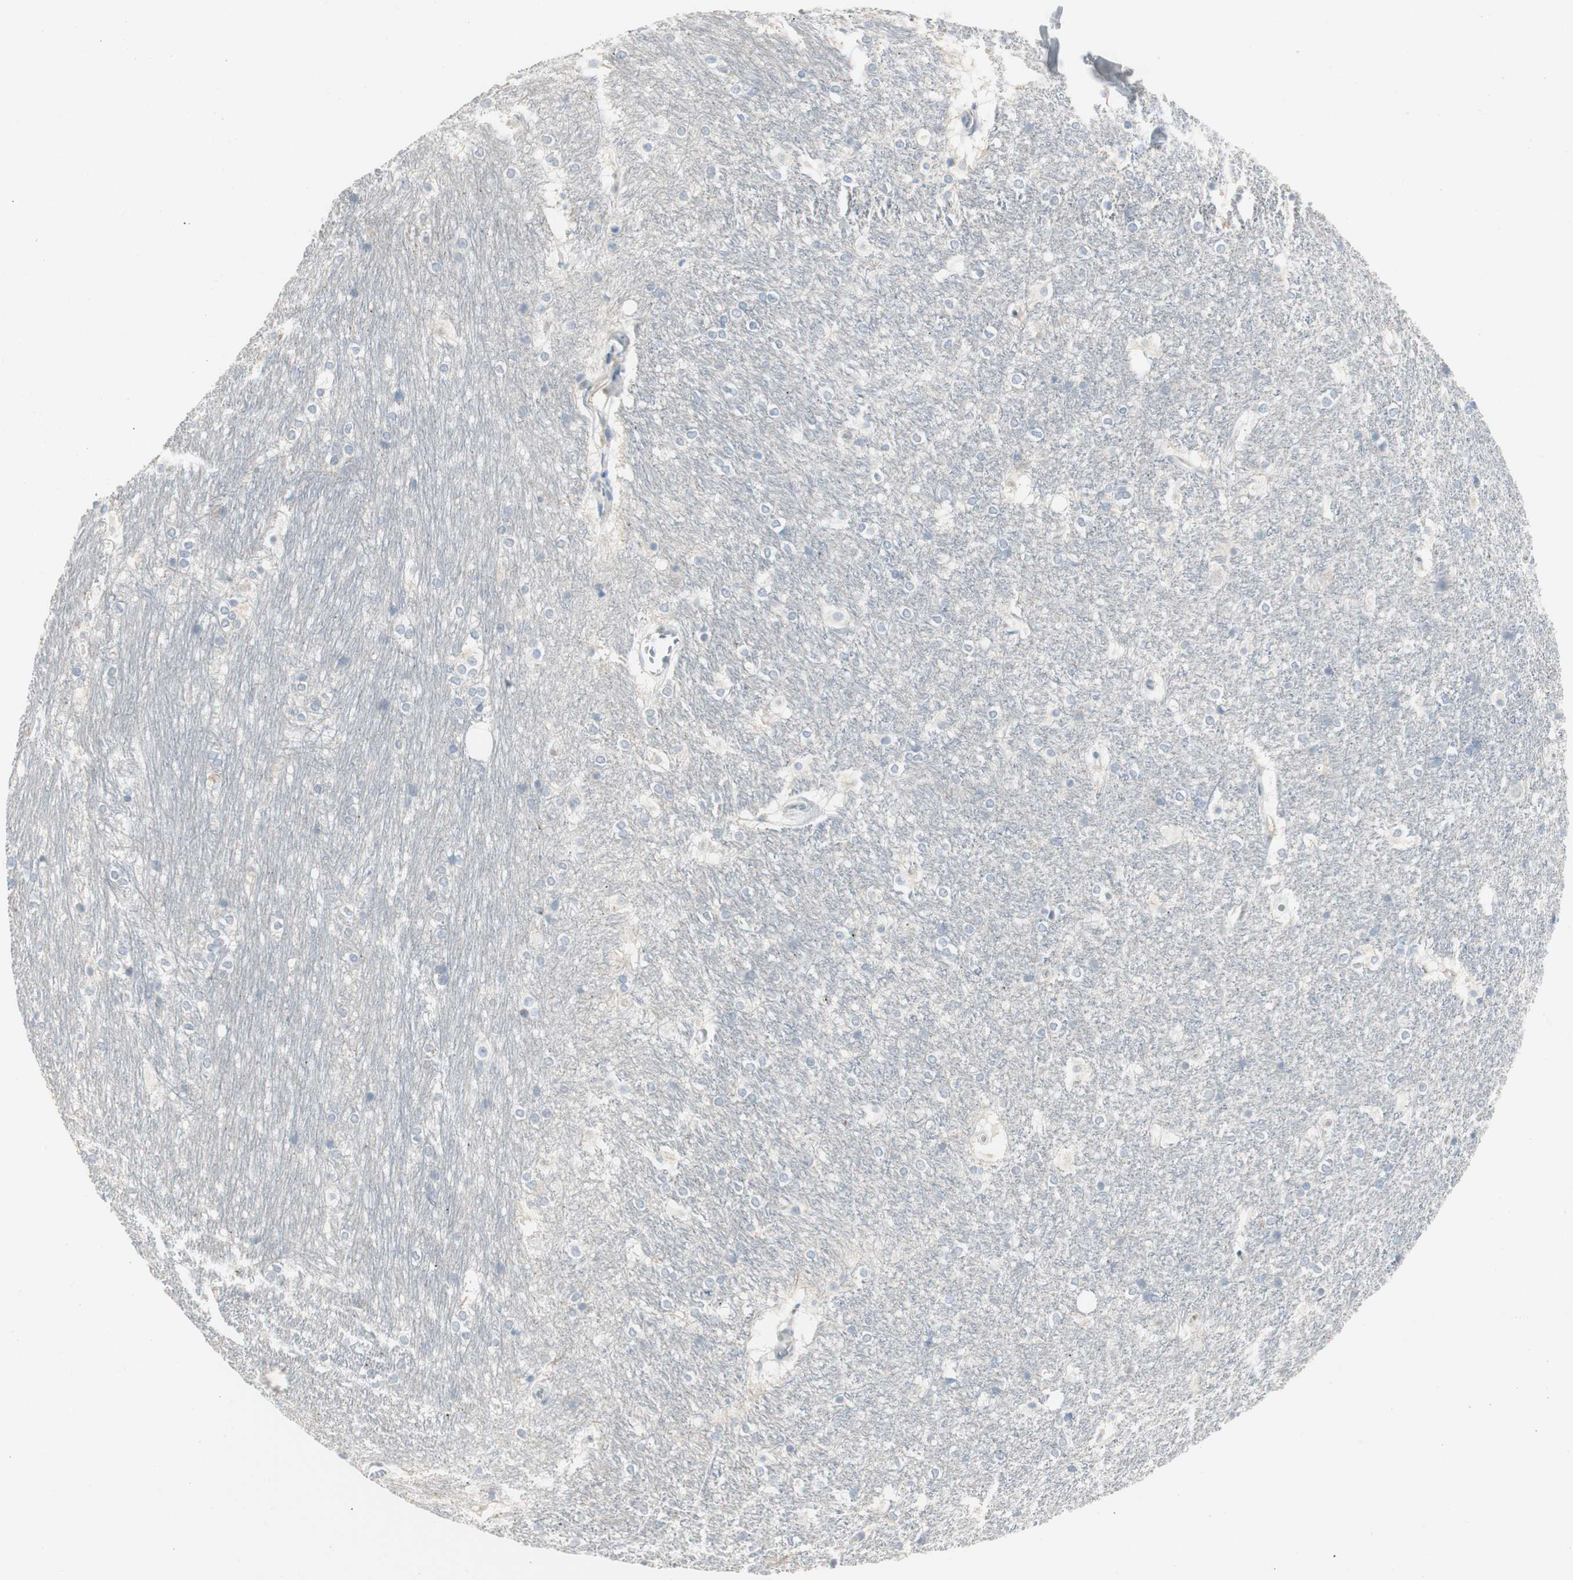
{"staining": {"intensity": "negative", "quantity": "none", "location": "none"}, "tissue": "hippocampus", "cell_type": "Glial cells", "image_type": "normal", "snomed": [{"axis": "morphology", "description": "Normal tissue, NOS"}, {"axis": "topography", "description": "Hippocampus"}], "caption": "Protein analysis of unremarkable hippocampus reveals no significant positivity in glial cells. The staining was performed using DAB to visualize the protein expression in brown, while the nuclei were stained in blue with hematoxylin (Magnification: 20x).", "gene": "SPINK4", "patient": {"sex": "female", "age": 19}}